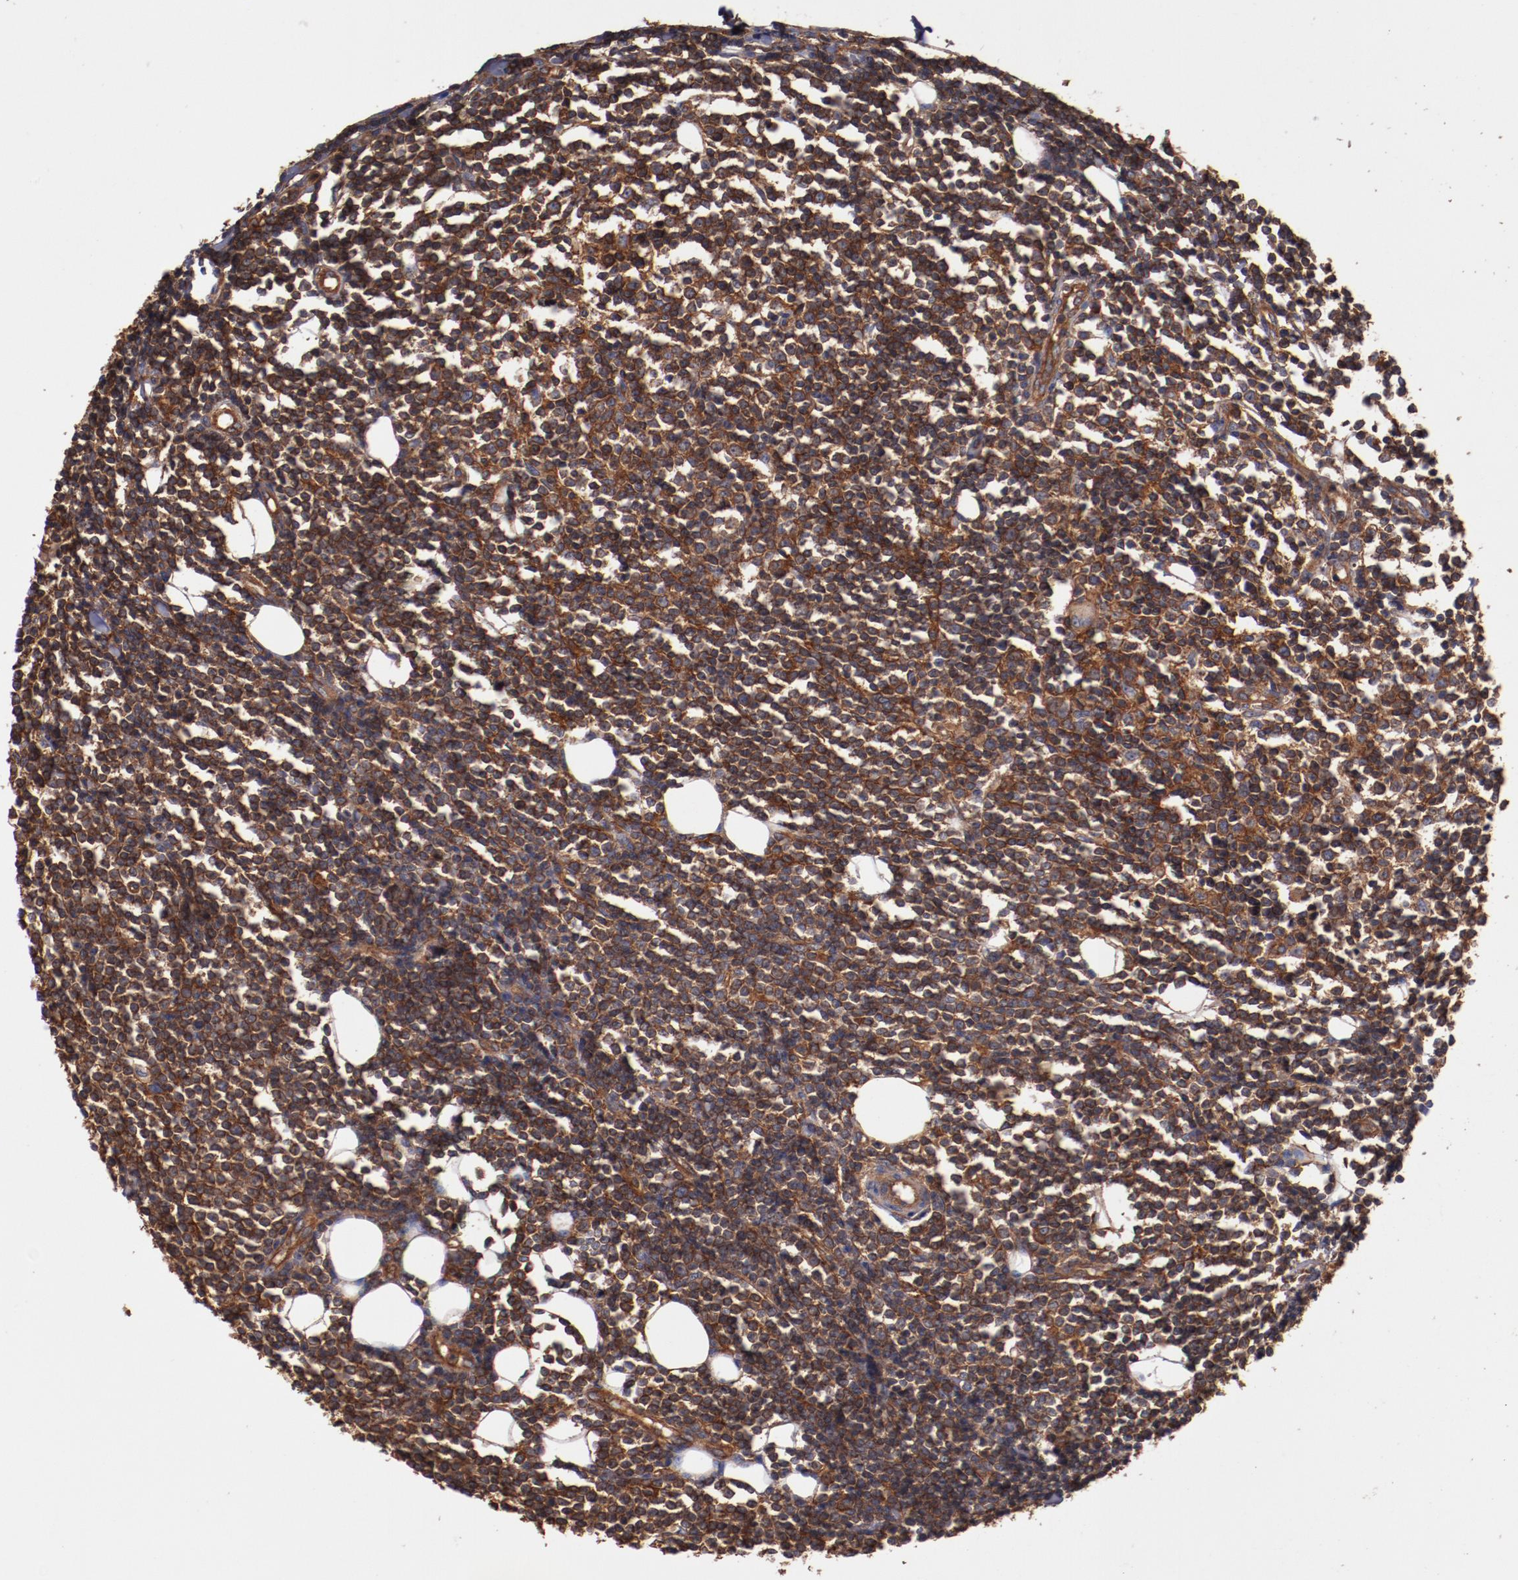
{"staining": {"intensity": "strong", "quantity": ">75%", "location": "cytoplasmic/membranous"}, "tissue": "lymphoma", "cell_type": "Tumor cells", "image_type": "cancer", "snomed": [{"axis": "morphology", "description": "Malignant lymphoma, non-Hodgkin's type, Low grade"}, {"axis": "topography", "description": "Soft tissue"}], "caption": "A histopathology image of human malignant lymphoma, non-Hodgkin's type (low-grade) stained for a protein displays strong cytoplasmic/membranous brown staining in tumor cells.", "gene": "TMOD3", "patient": {"sex": "male", "age": 92}}